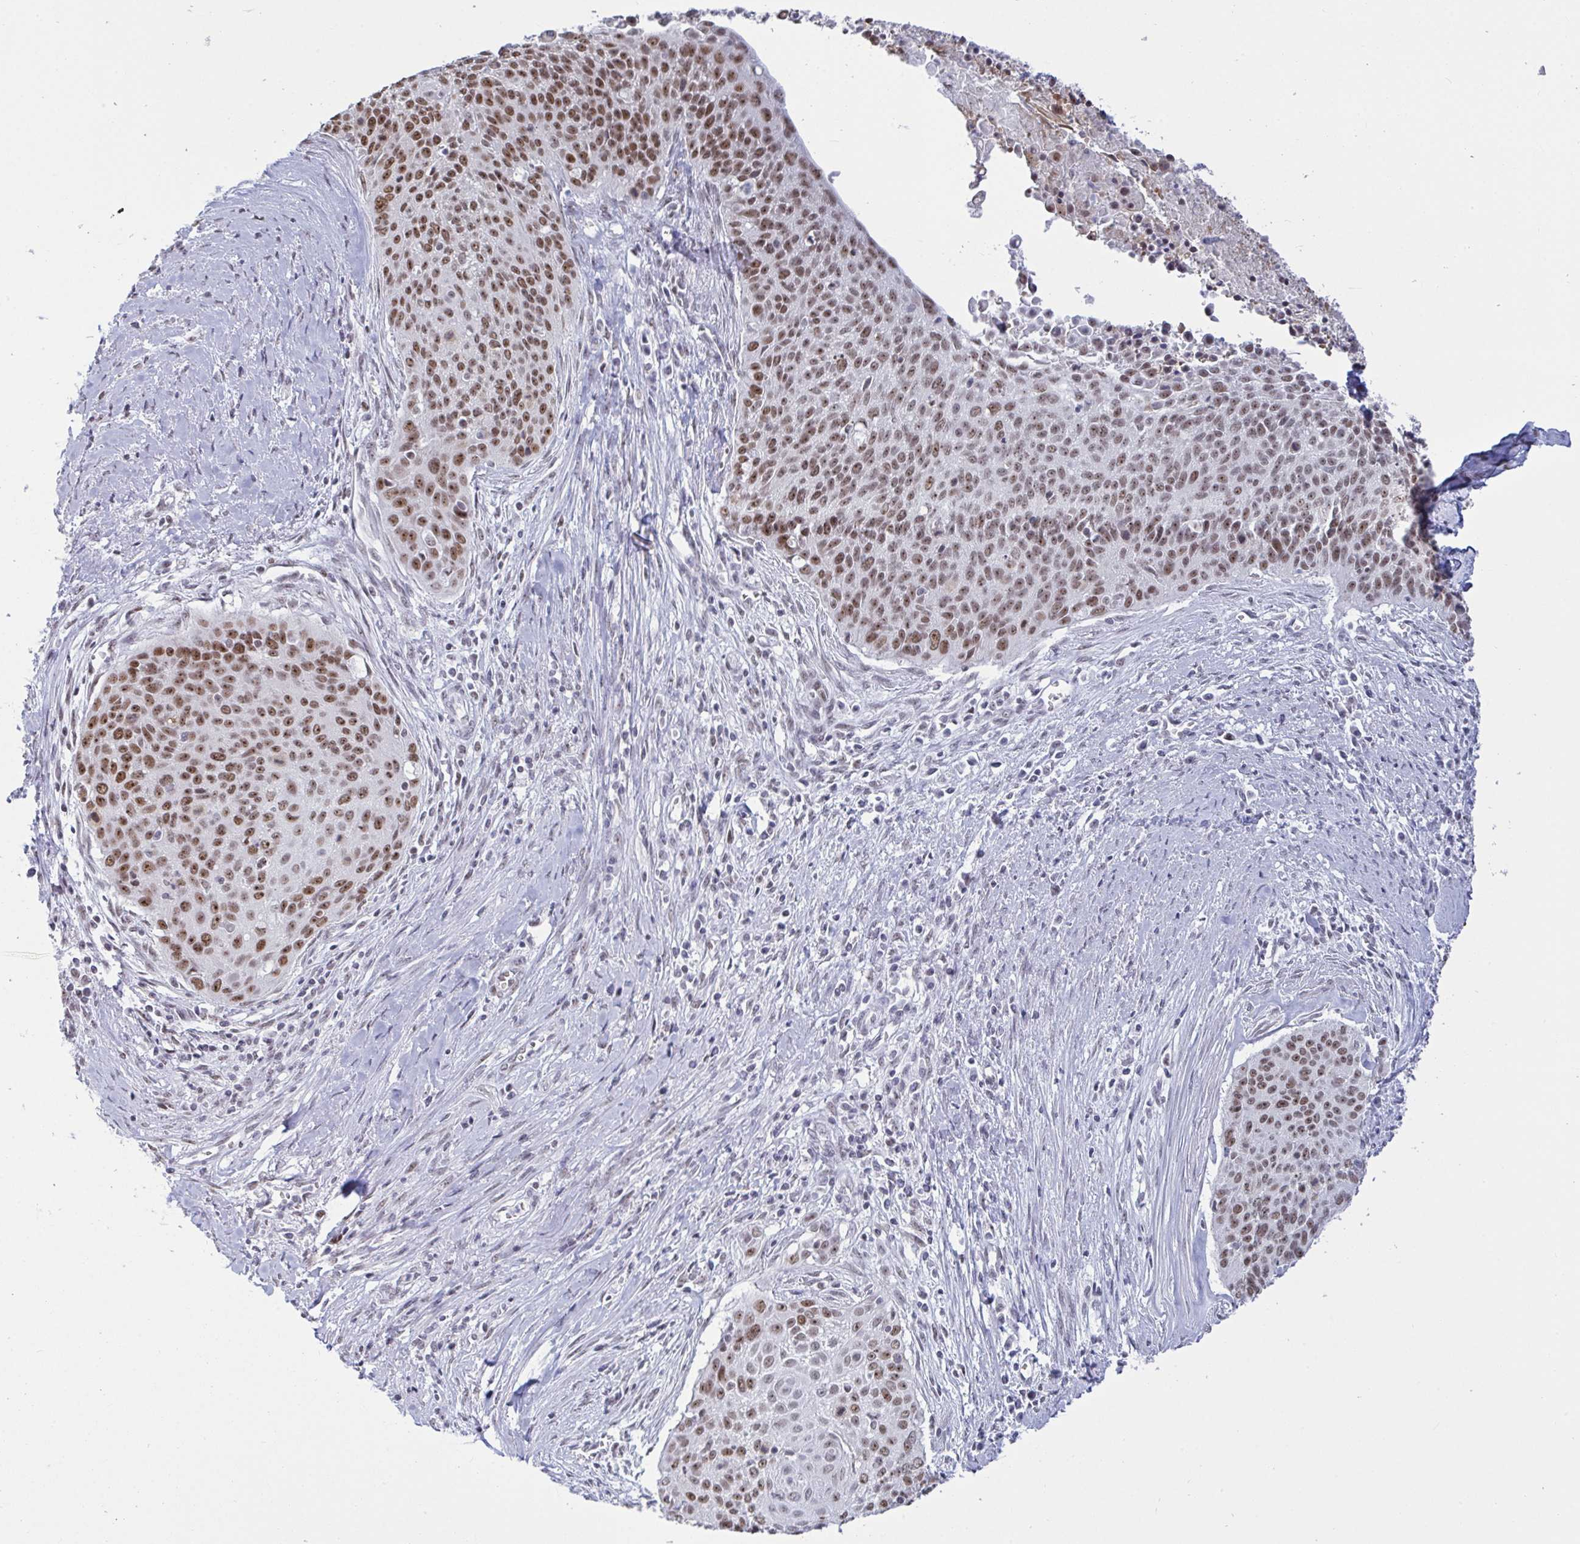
{"staining": {"intensity": "moderate", "quantity": ">75%", "location": "nuclear"}, "tissue": "cervical cancer", "cell_type": "Tumor cells", "image_type": "cancer", "snomed": [{"axis": "morphology", "description": "Squamous cell carcinoma, NOS"}, {"axis": "topography", "description": "Cervix"}], "caption": "Protein staining of cervical cancer (squamous cell carcinoma) tissue displays moderate nuclear positivity in approximately >75% of tumor cells. Immunohistochemistry (ihc) stains the protein in brown and the nuclei are stained blue.", "gene": "SUPT16H", "patient": {"sex": "female", "age": 55}}